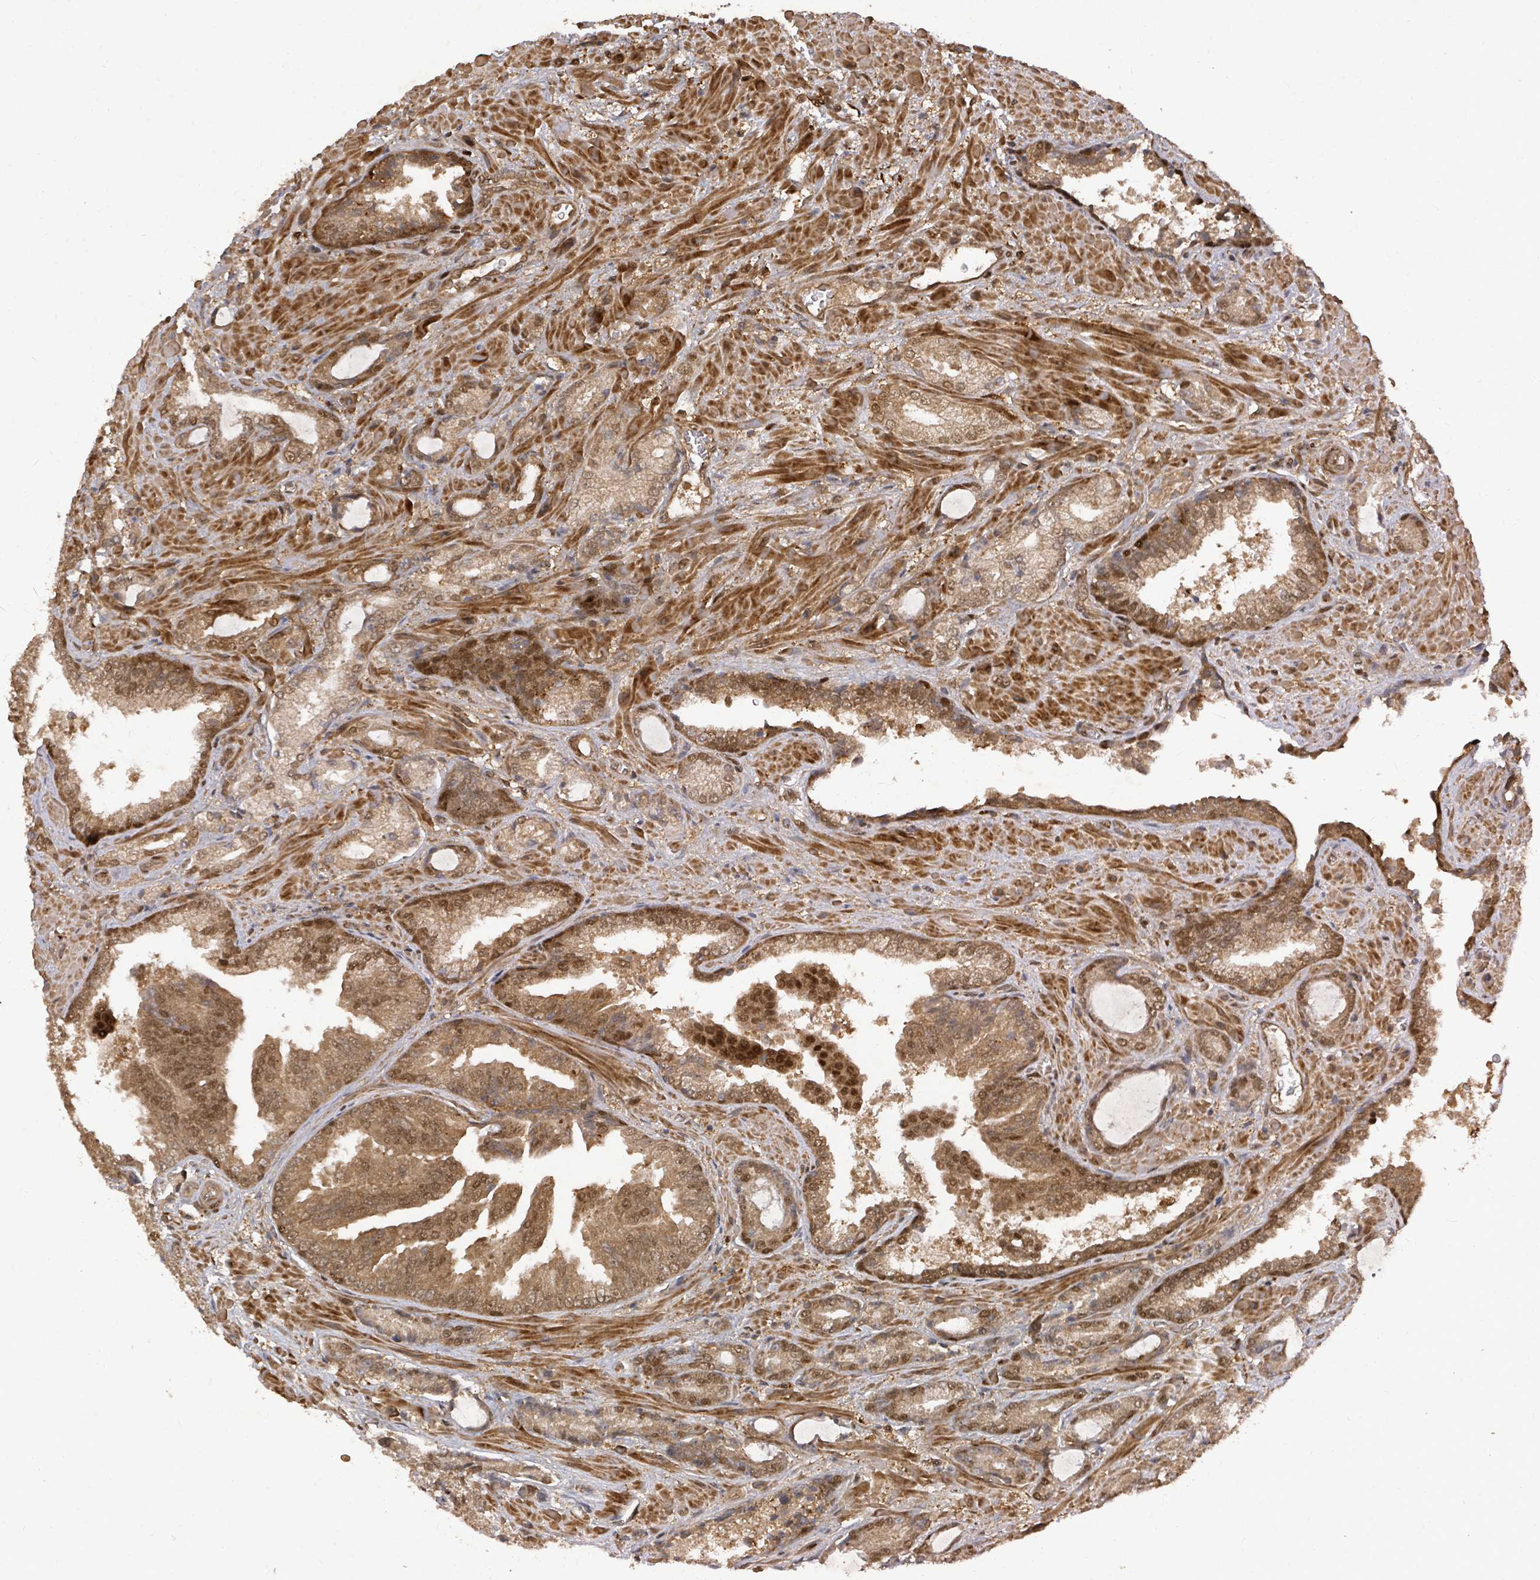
{"staining": {"intensity": "moderate", "quantity": ">75%", "location": "cytoplasmic/membranous,nuclear"}, "tissue": "prostate cancer", "cell_type": "Tumor cells", "image_type": "cancer", "snomed": [{"axis": "morphology", "description": "Adenocarcinoma, High grade"}, {"axis": "topography", "description": "Prostate"}], "caption": "IHC photomicrograph of human prostate high-grade adenocarcinoma stained for a protein (brown), which shows medium levels of moderate cytoplasmic/membranous and nuclear positivity in approximately >75% of tumor cells.", "gene": "KDM4E", "patient": {"sex": "male", "age": 68}}